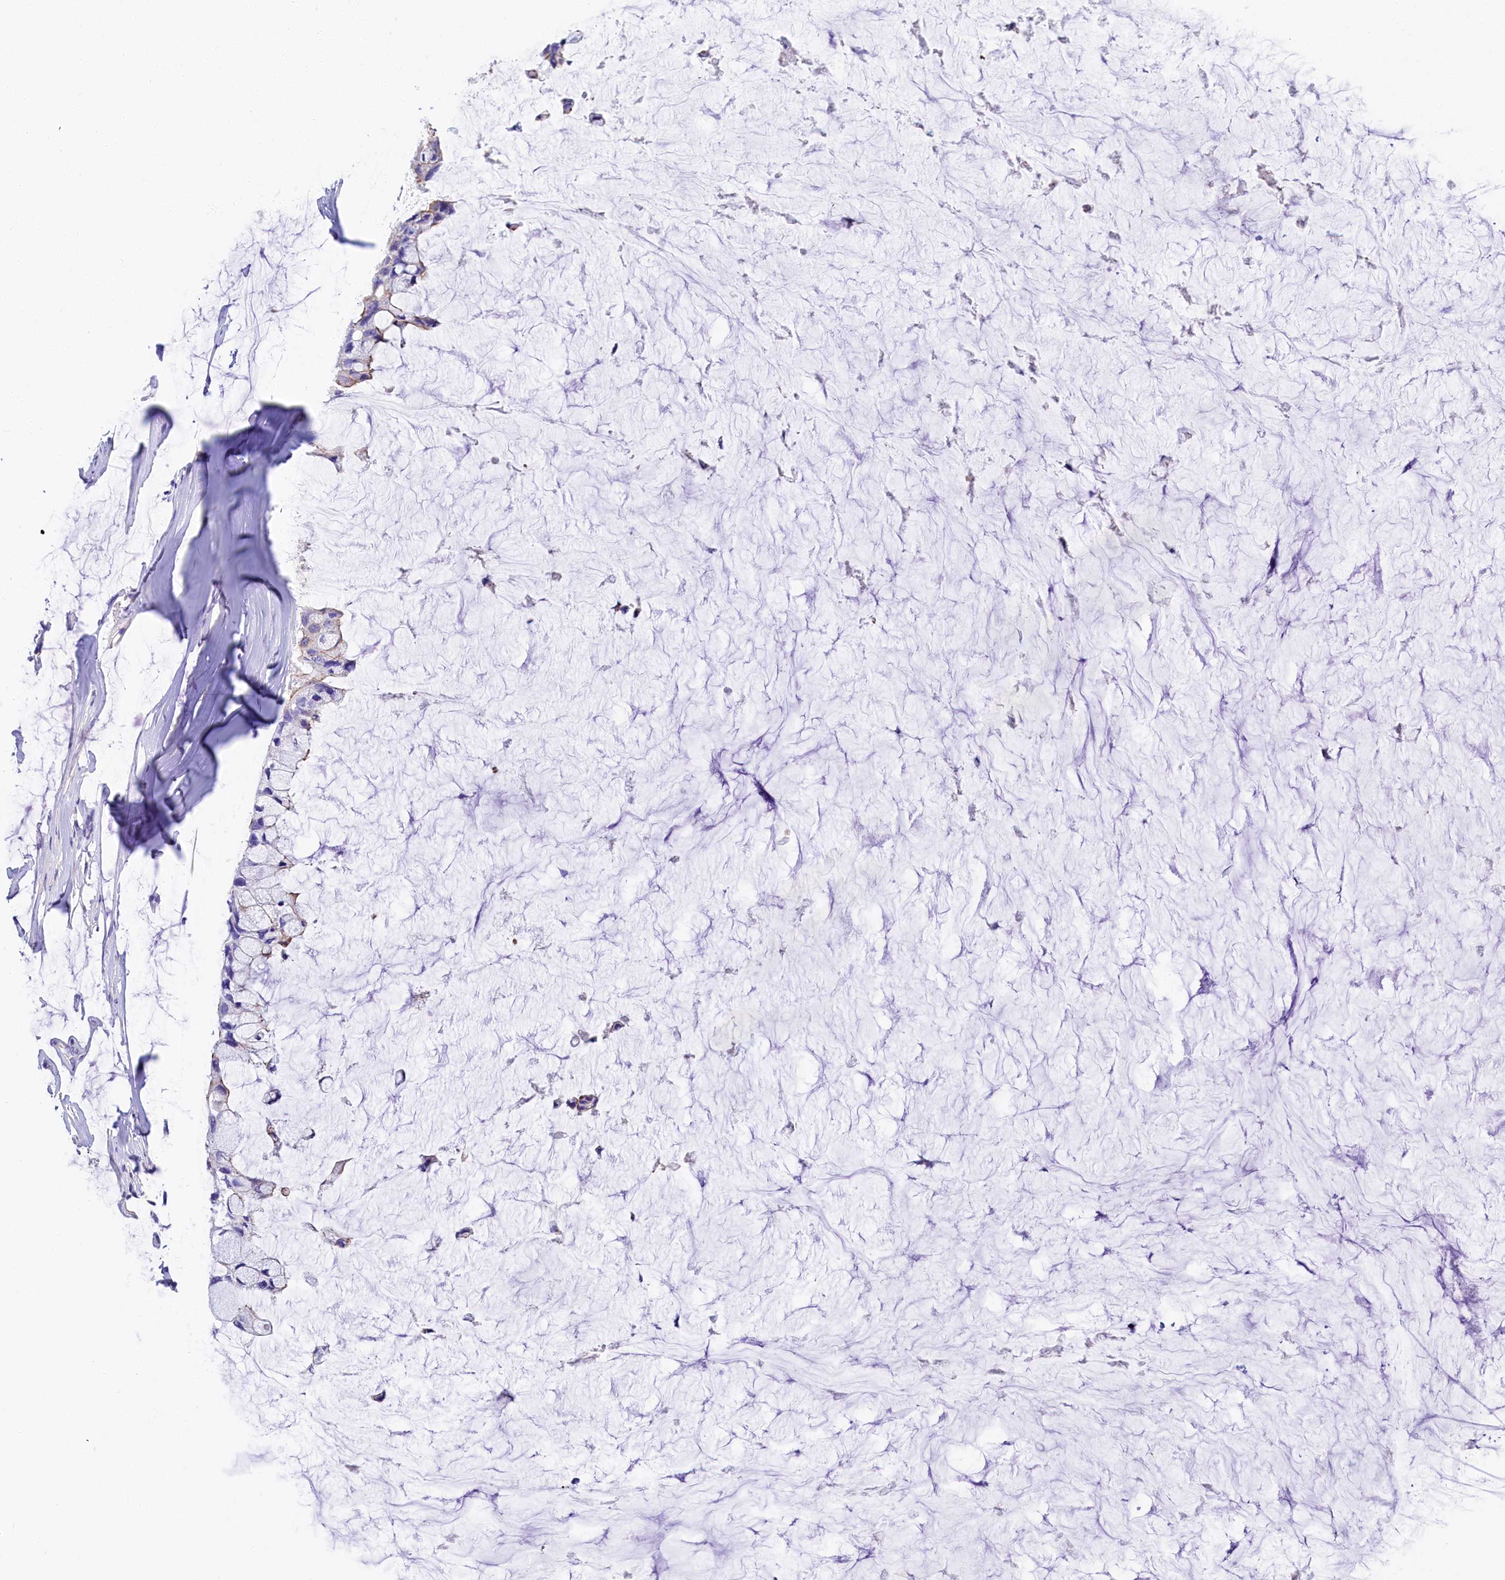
{"staining": {"intensity": "negative", "quantity": "none", "location": "none"}, "tissue": "ovarian cancer", "cell_type": "Tumor cells", "image_type": "cancer", "snomed": [{"axis": "morphology", "description": "Cystadenocarcinoma, mucinous, NOS"}, {"axis": "topography", "description": "Ovary"}], "caption": "High power microscopy photomicrograph of an immunohistochemistry (IHC) photomicrograph of ovarian cancer (mucinous cystadenocarcinoma), revealing no significant expression in tumor cells. (DAB (3,3'-diaminobenzidine) immunohistochemistry (IHC), high magnification).", "gene": "SULT2A1", "patient": {"sex": "female", "age": 39}}